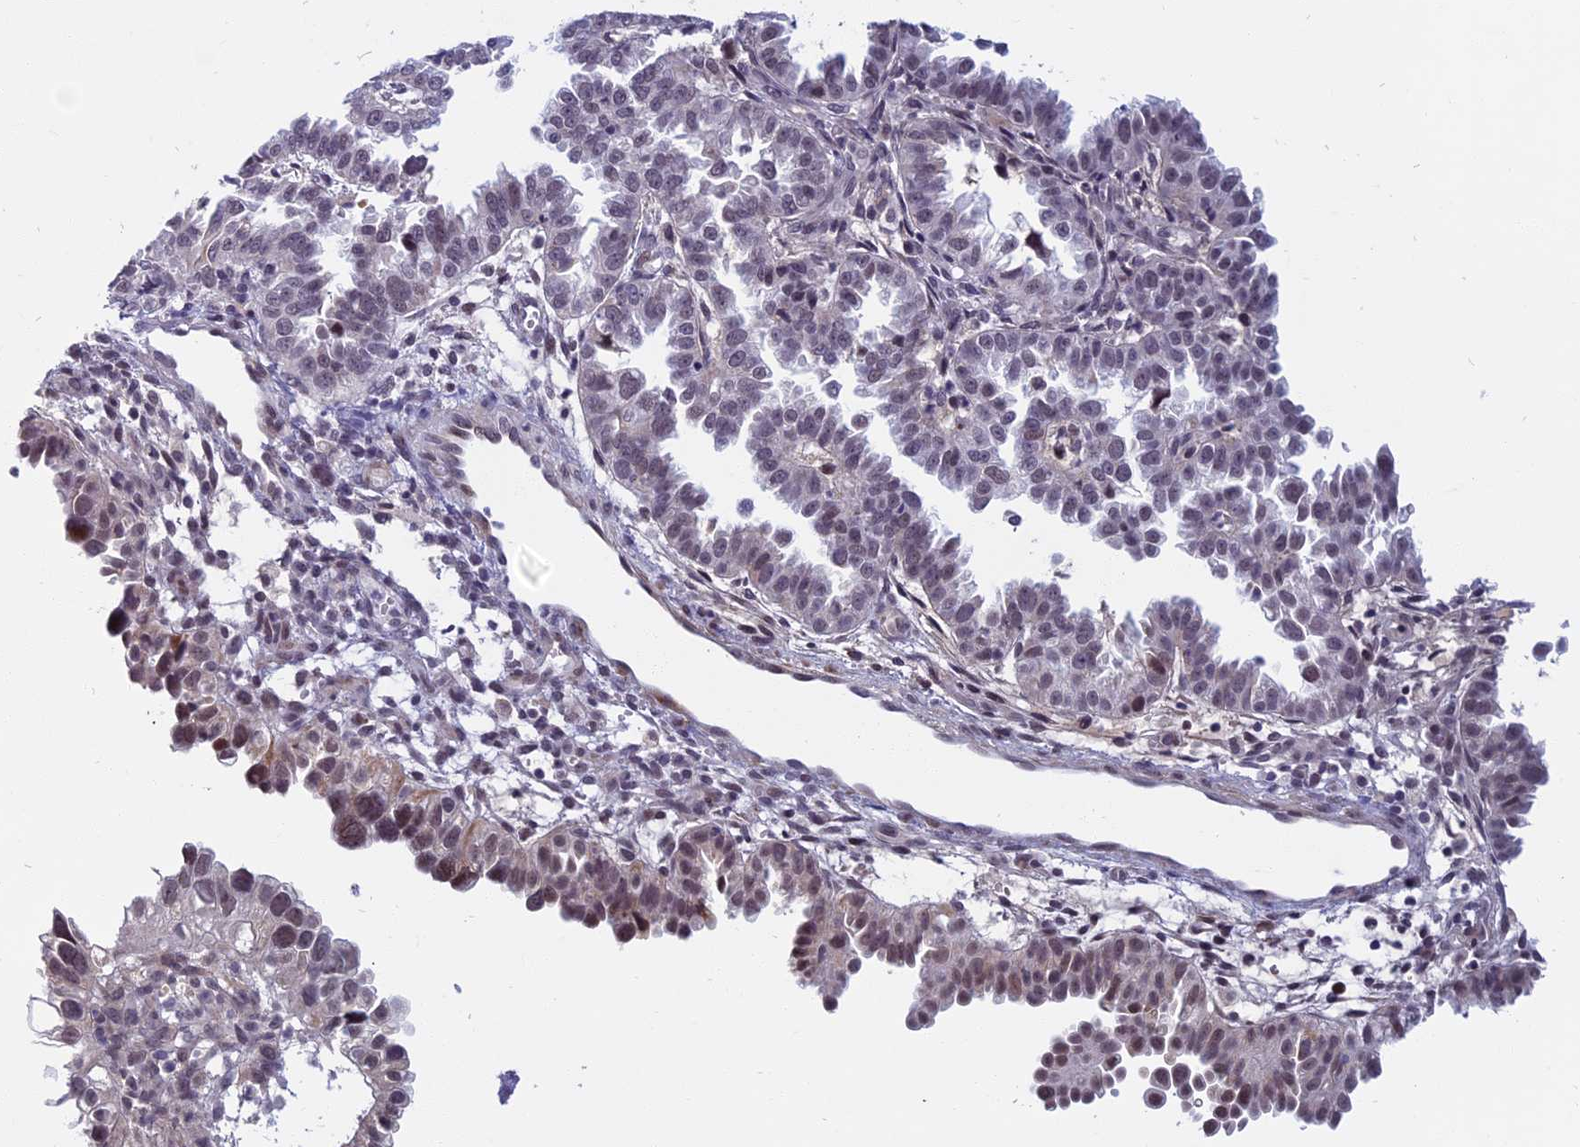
{"staining": {"intensity": "moderate", "quantity": "<25%", "location": "nuclear"}, "tissue": "endometrial cancer", "cell_type": "Tumor cells", "image_type": "cancer", "snomed": [{"axis": "morphology", "description": "Adenocarcinoma, NOS"}, {"axis": "topography", "description": "Endometrium"}], "caption": "Tumor cells display low levels of moderate nuclear expression in about <25% of cells in endometrial adenocarcinoma.", "gene": "CDC7", "patient": {"sex": "female", "age": 85}}